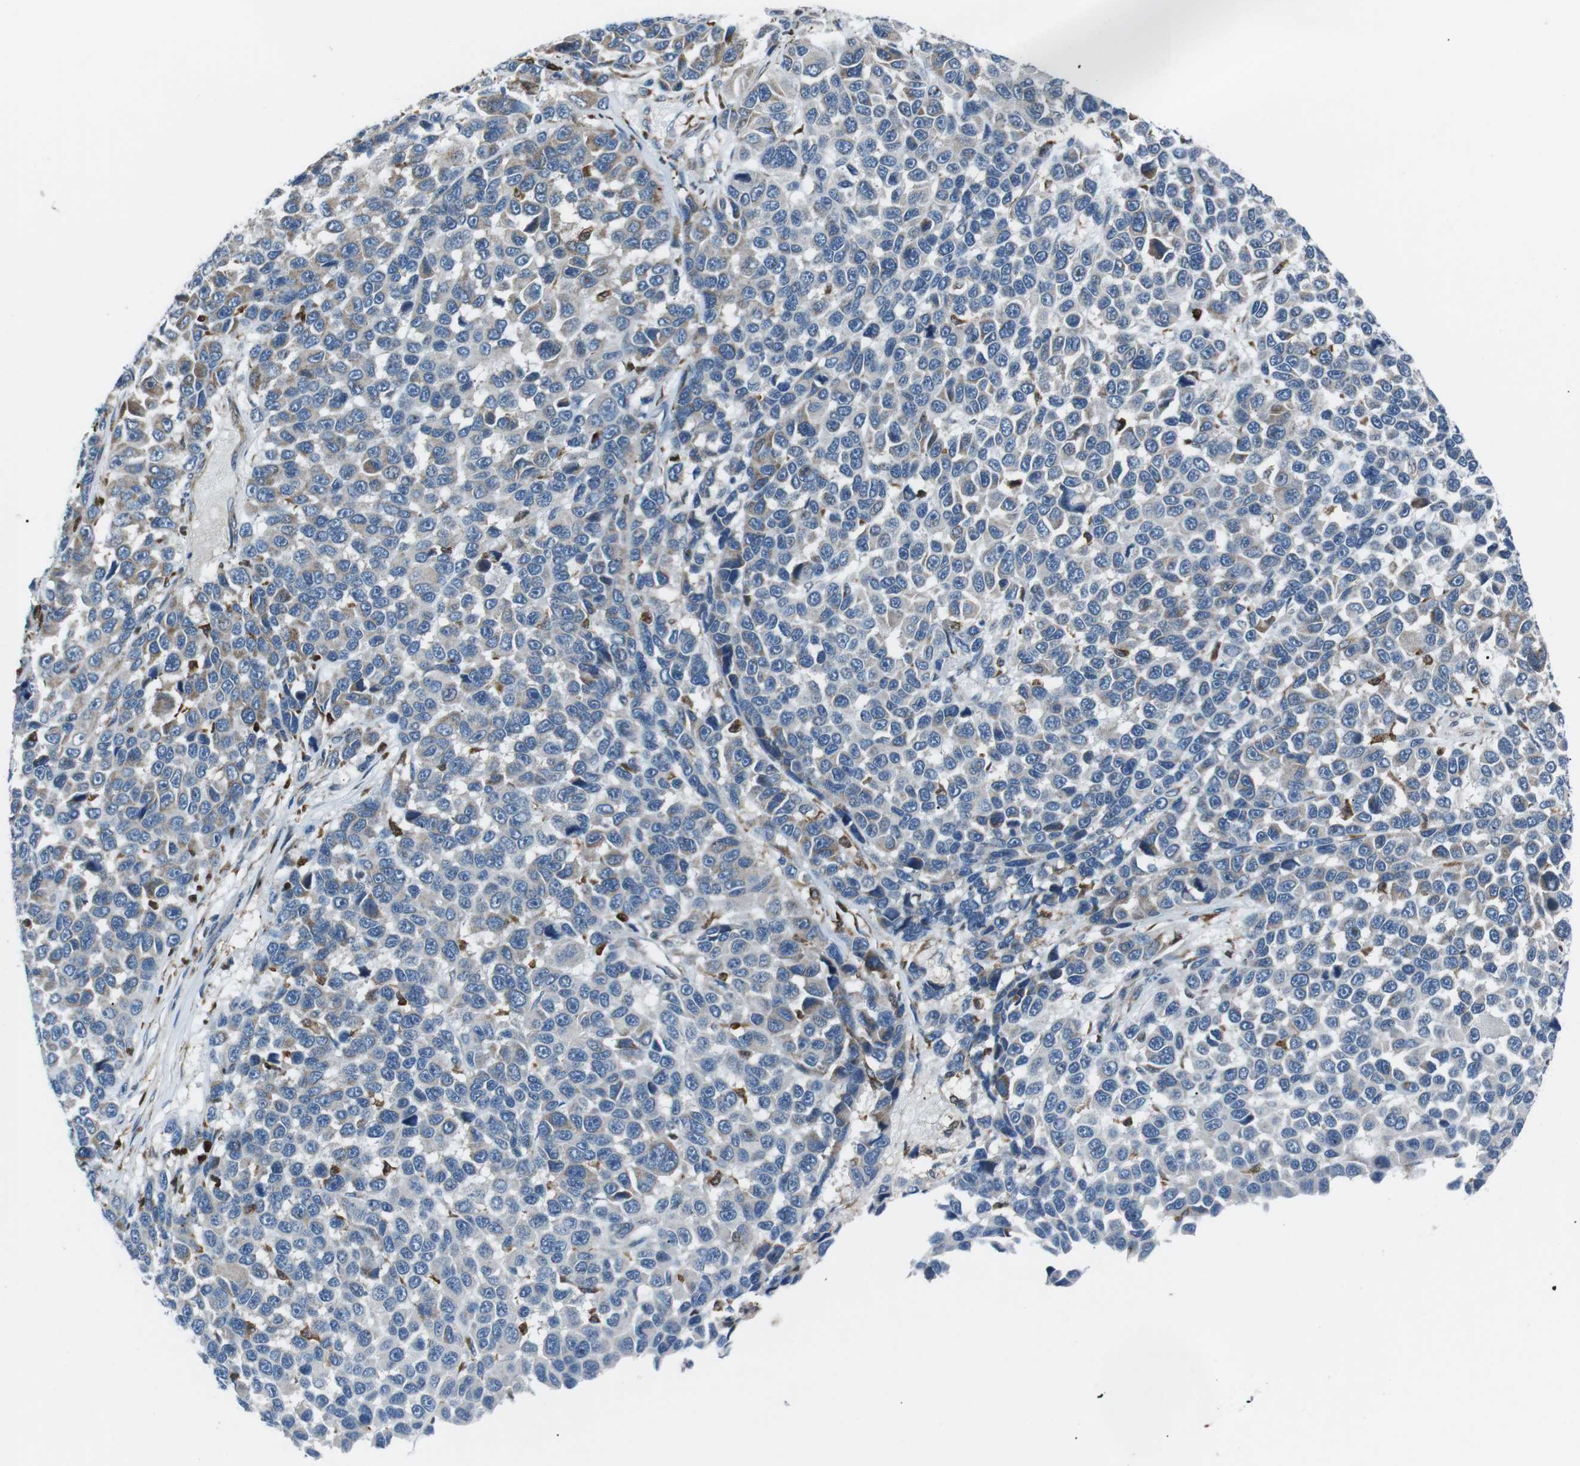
{"staining": {"intensity": "negative", "quantity": "none", "location": "none"}, "tissue": "melanoma", "cell_type": "Tumor cells", "image_type": "cancer", "snomed": [{"axis": "morphology", "description": "Malignant melanoma, NOS"}, {"axis": "topography", "description": "Skin"}], "caption": "A high-resolution histopathology image shows immunohistochemistry (IHC) staining of malignant melanoma, which exhibits no significant expression in tumor cells.", "gene": "BLNK", "patient": {"sex": "male", "age": 53}}